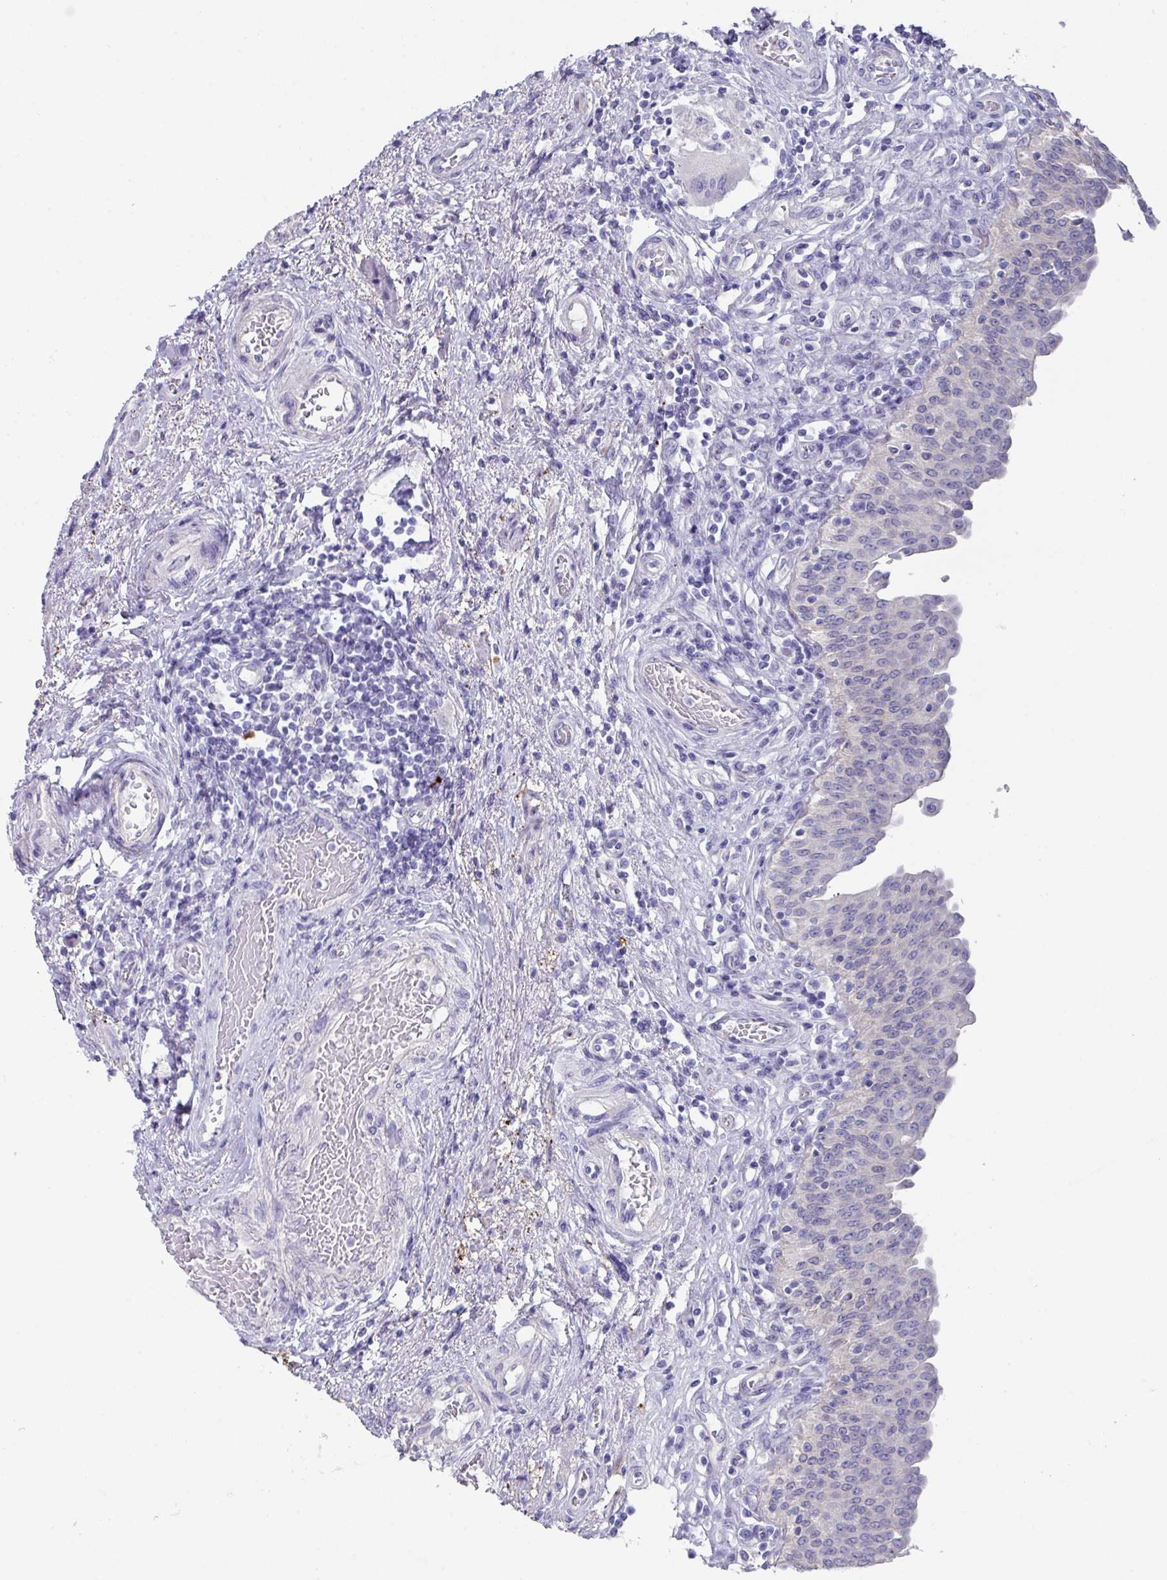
{"staining": {"intensity": "negative", "quantity": "none", "location": "none"}, "tissue": "urinary bladder", "cell_type": "Urothelial cells", "image_type": "normal", "snomed": [{"axis": "morphology", "description": "Normal tissue, NOS"}, {"axis": "topography", "description": "Urinary bladder"}], "caption": "A high-resolution micrograph shows immunohistochemistry staining of benign urinary bladder, which shows no significant staining in urothelial cells.", "gene": "PEX10", "patient": {"sex": "male", "age": 71}}